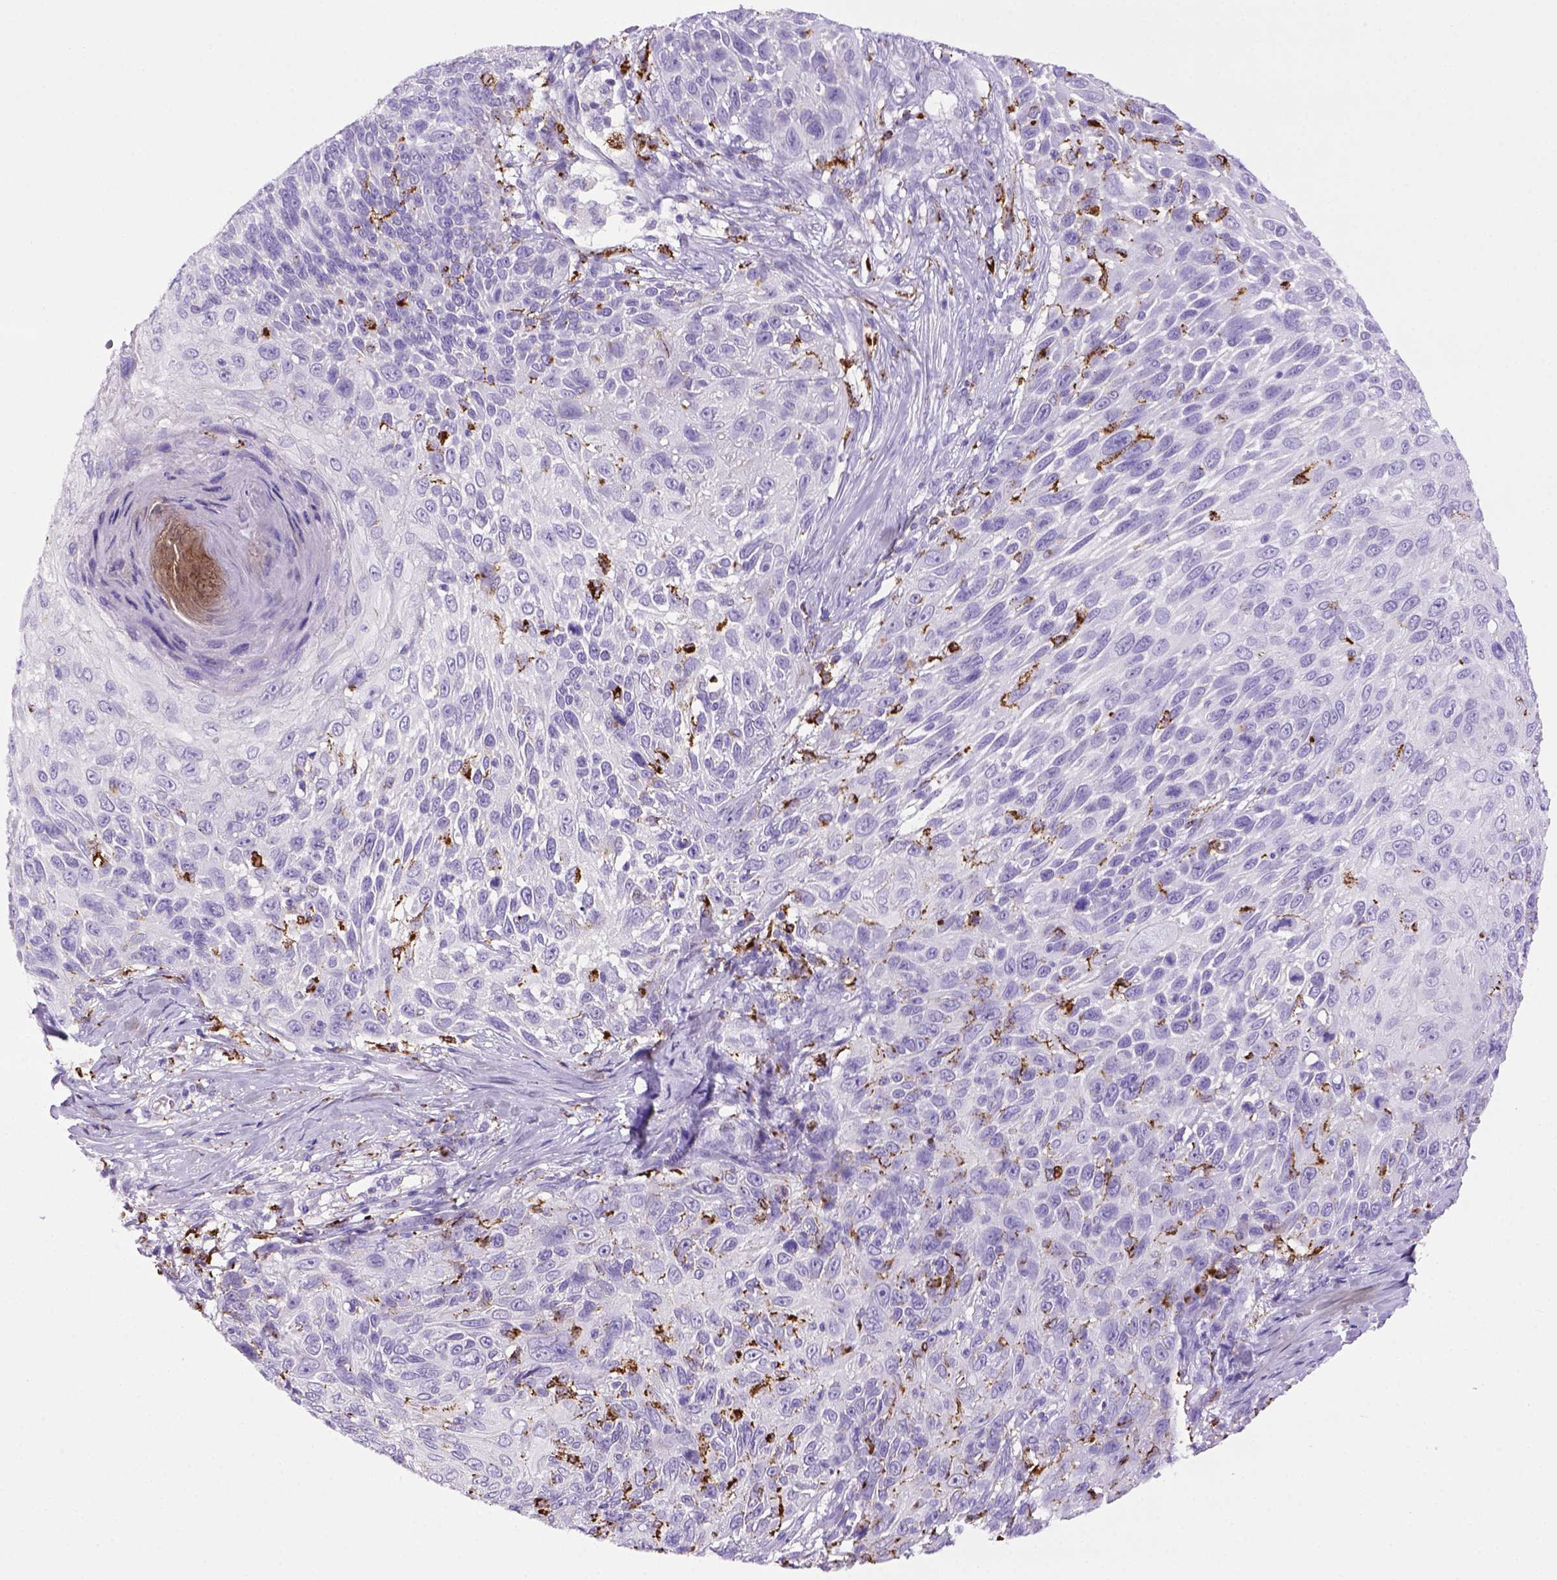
{"staining": {"intensity": "negative", "quantity": "none", "location": "none"}, "tissue": "skin cancer", "cell_type": "Tumor cells", "image_type": "cancer", "snomed": [{"axis": "morphology", "description": "Squamous cell carcinoma, NOS"}, {"axis": "topography", "description": "Skin"}], "caption": "High power microscopy image of an IHC micrograph of squamous cell carcinoma (skin), revealing no significant positivity in tumor cells.", "gene": "CD68", "patient": {"sex": "male", "age": 92}}